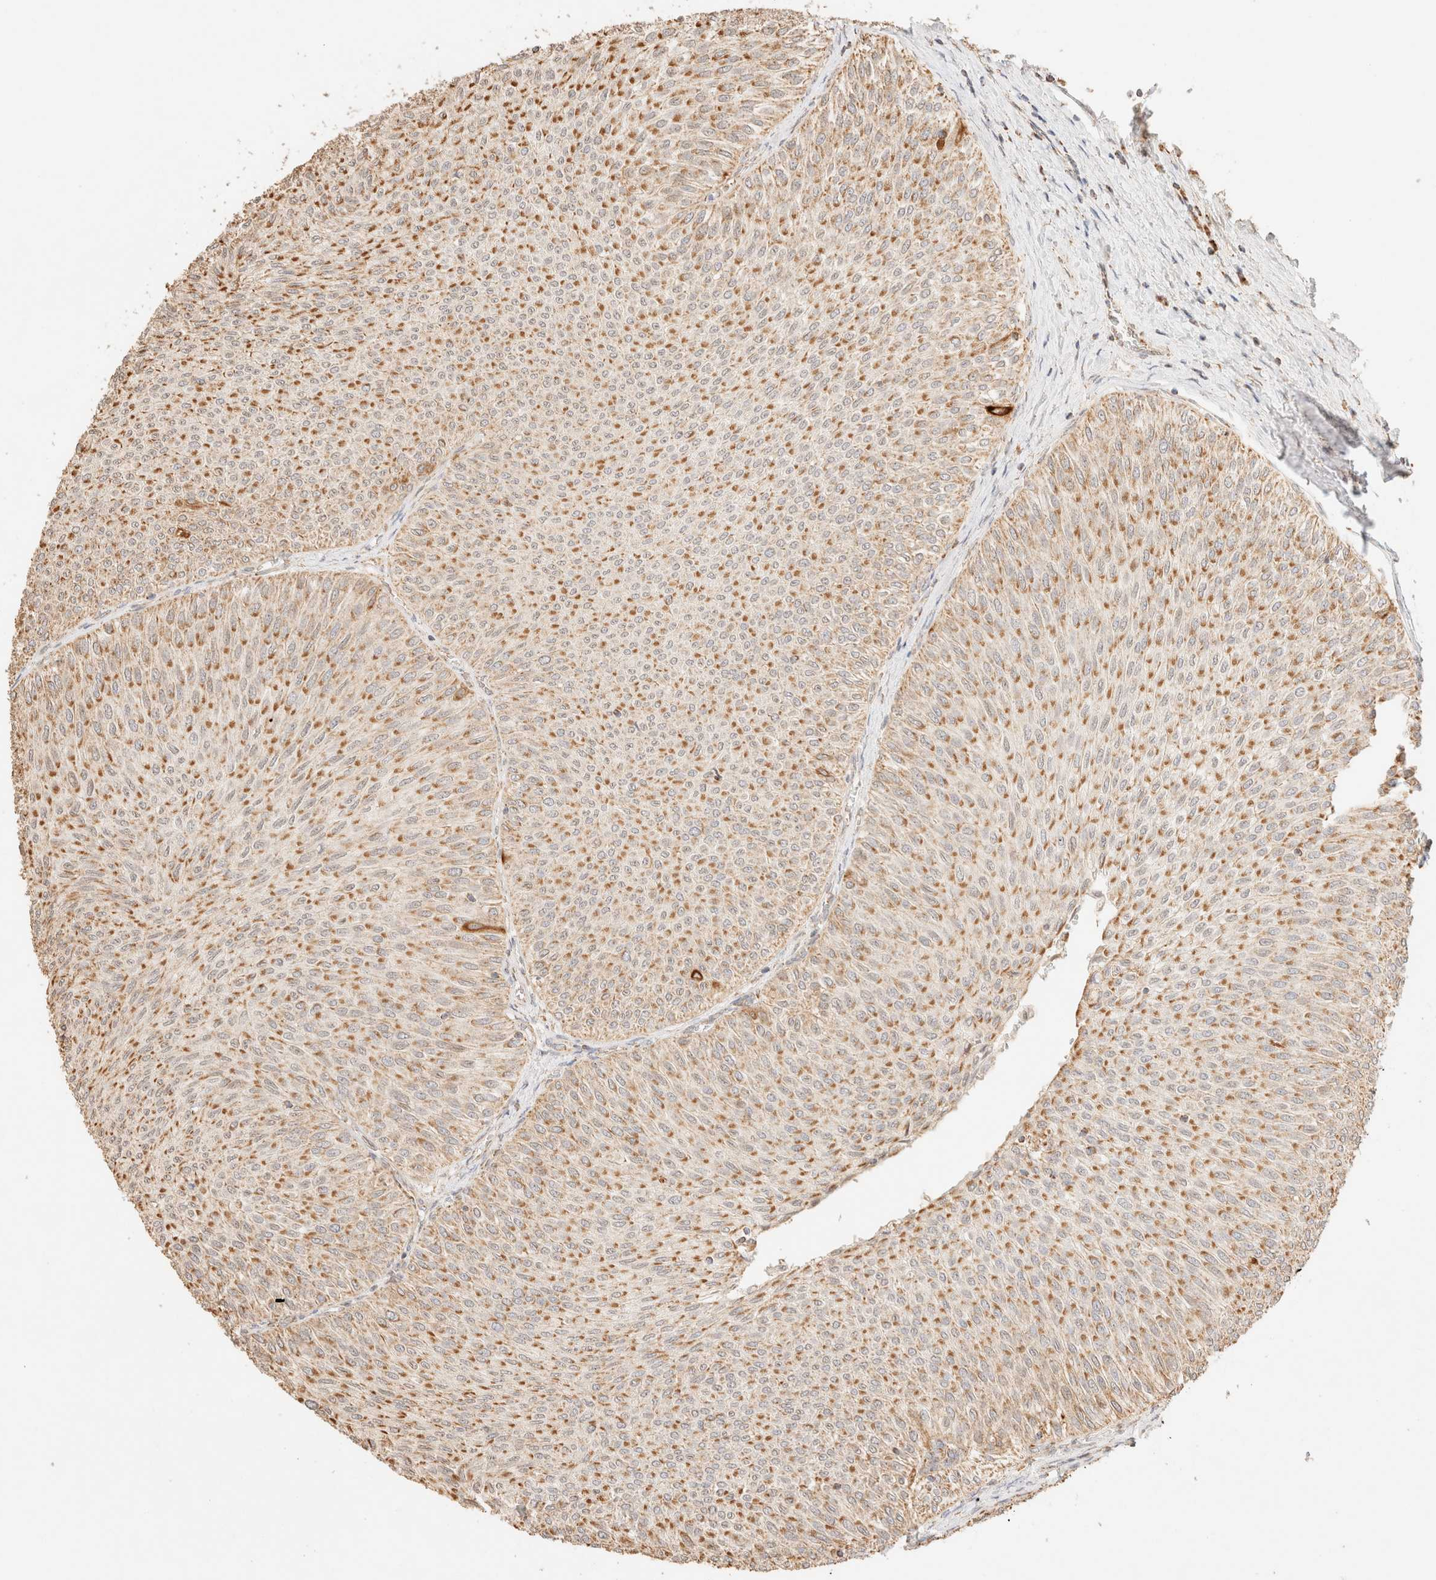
{"staining": {"intensity": "moderate", "quantity": ">75%", "location": "cytoplasmic/membranous"}, "tissue": "urothelial cancer", "cell_type": "Tumor cells", "image_type": "cancer", "snomed": [{"axis": "morphology", "description": "Urothelial carcinoma, Low grade"}, {"axis": "topography", "description": "Urinary bladder"}], "caption": "There is medium levels of moderate cytoplasmic/membranous staining in tumor cells of low-grade urothelial carcinoma, as demonstrated by immunohistochemical staining (brown color).", "gene": "TACO1", "patient": {"sex": "male", "age": 78}}